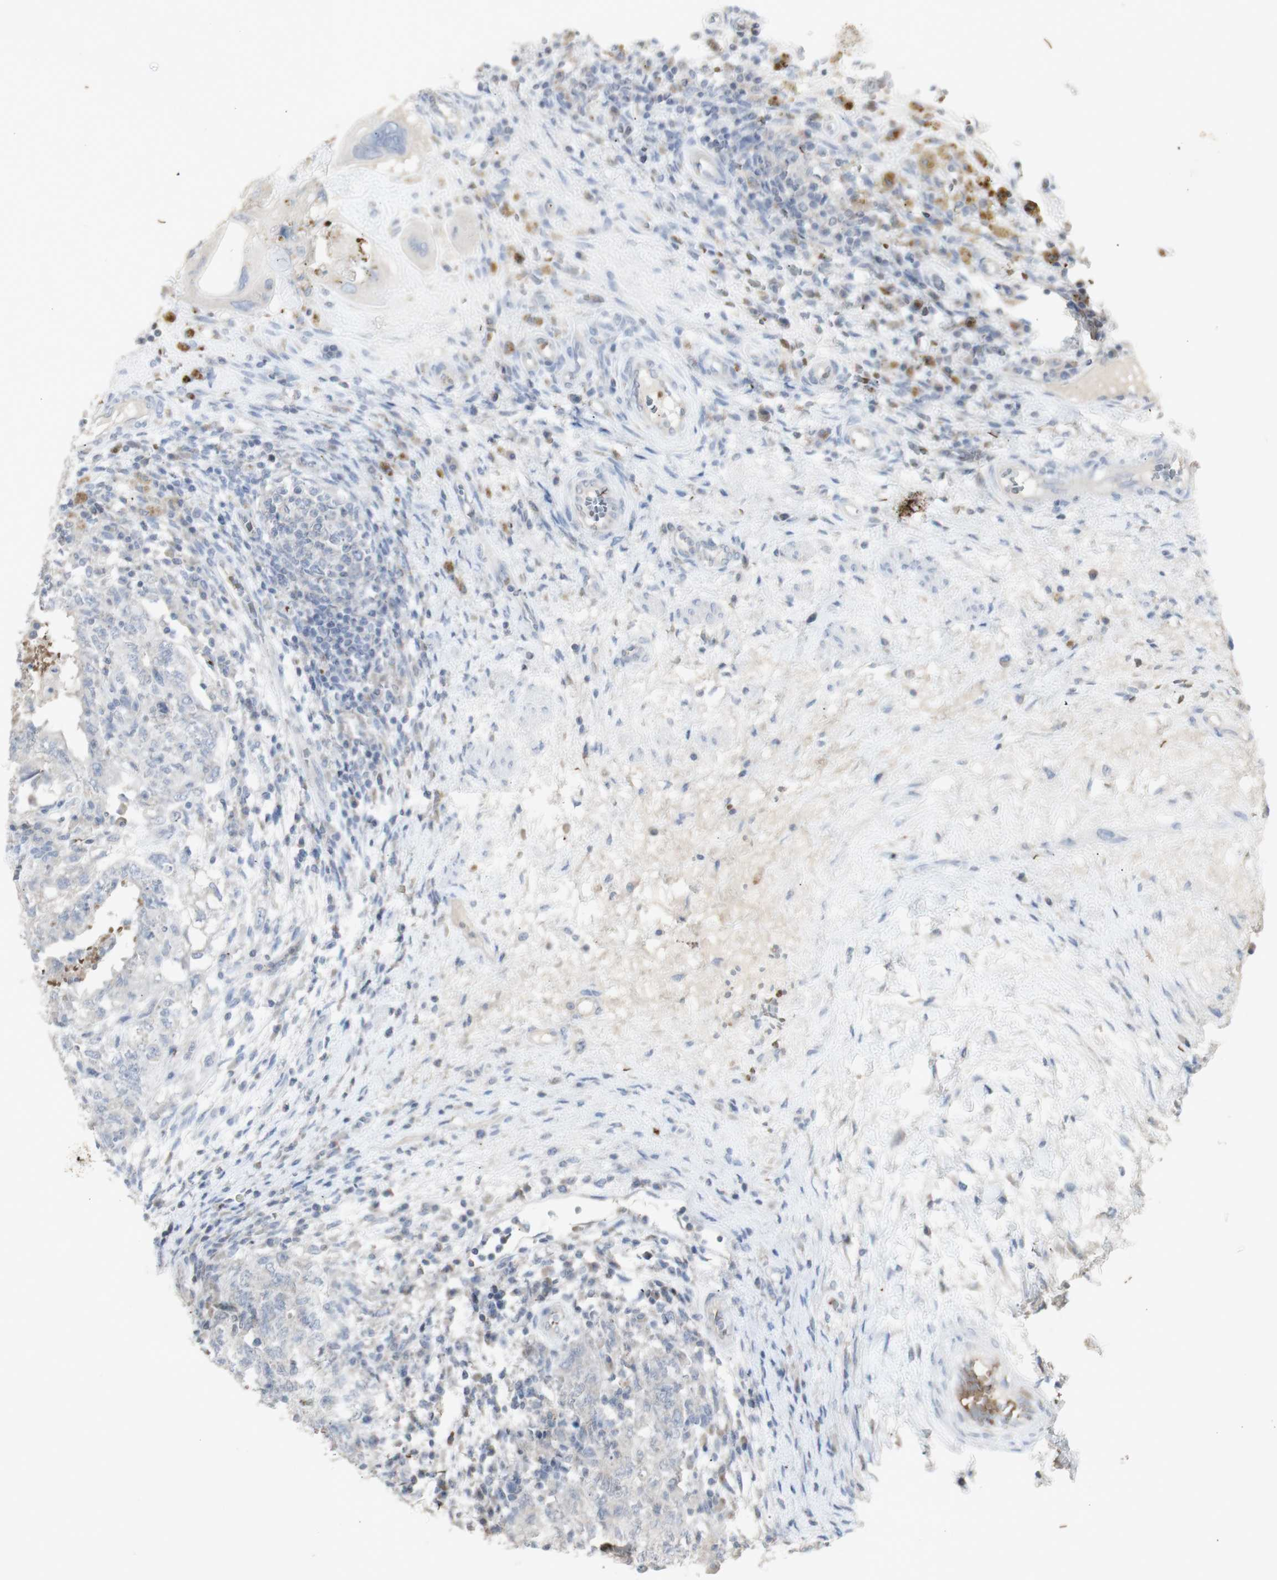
{"staining": {"intensity": "negative", "quantity": "none", "location": "none"}, "tissue": "testis cancer", "cell_type": "Tumor cells", "image_type": "cancer", "snomed": [{"axis": "morphology", "description": "Carcinoma, Embryonal, NOS"}, {"axis": "topography", "description": "Testis"}], "caption": "The photomicrograph reveals no significant staining in tumor cells of testis cancer.", "gene": "INS", "patient": {"sex": "male", "age": 26}}